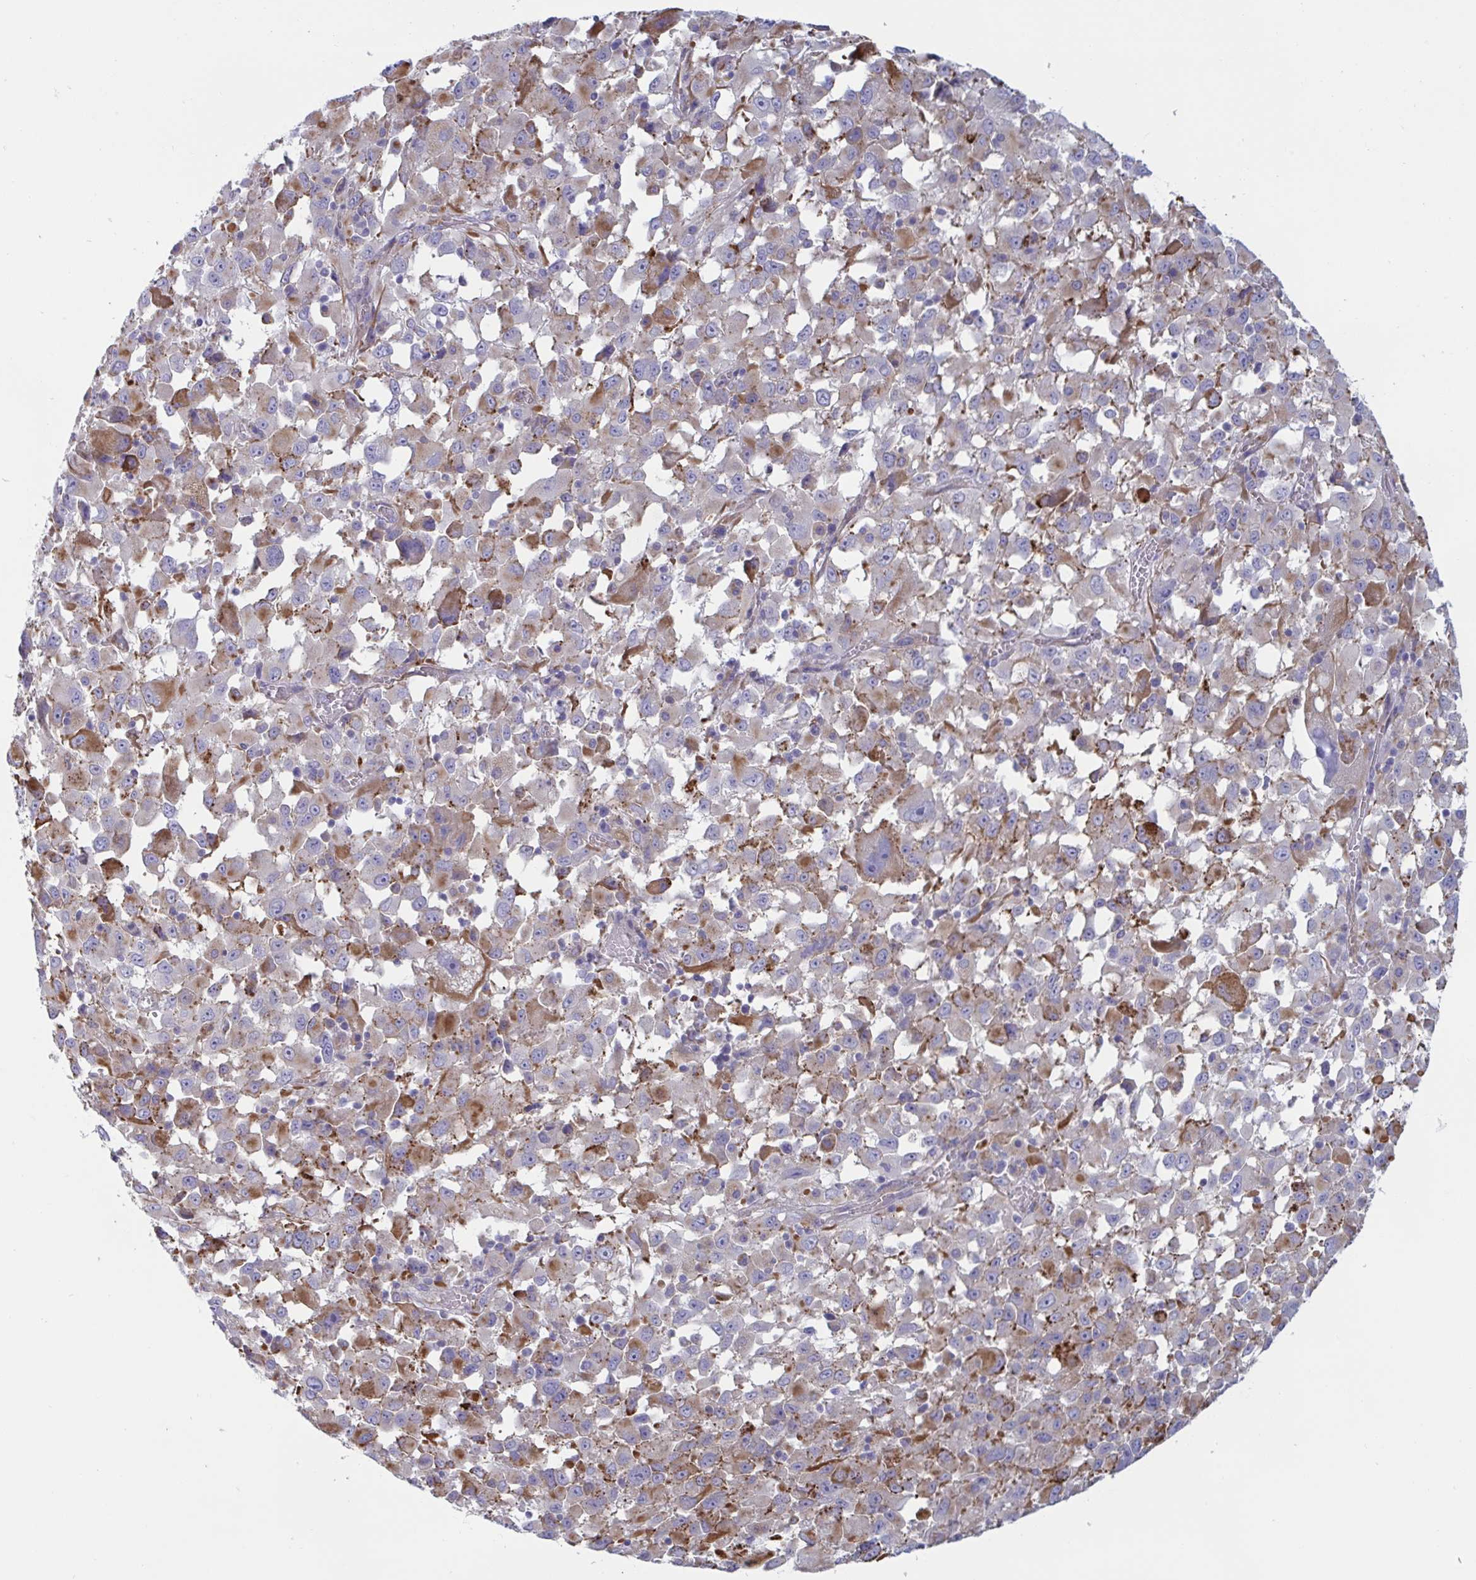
{"staining": {"intensity": "moderate", "quantity": "<25%", "location": "cytoplasmic/membranous"}, "tissue": "melanoma", "cell_type": "Tumor cells", "image_type": "cancer", "snomed": [{"axis": "morphology", "description": "Malignant melanoma, Metastatic site"}, {"axis": "topography", "description": "Soft tissue"}], "caption": "Melanoma stained with a protein marker reveals moderate staining in tumor cells.", "gene": "SLC9A6", "patient": {"sex": "male", "age": 50}}